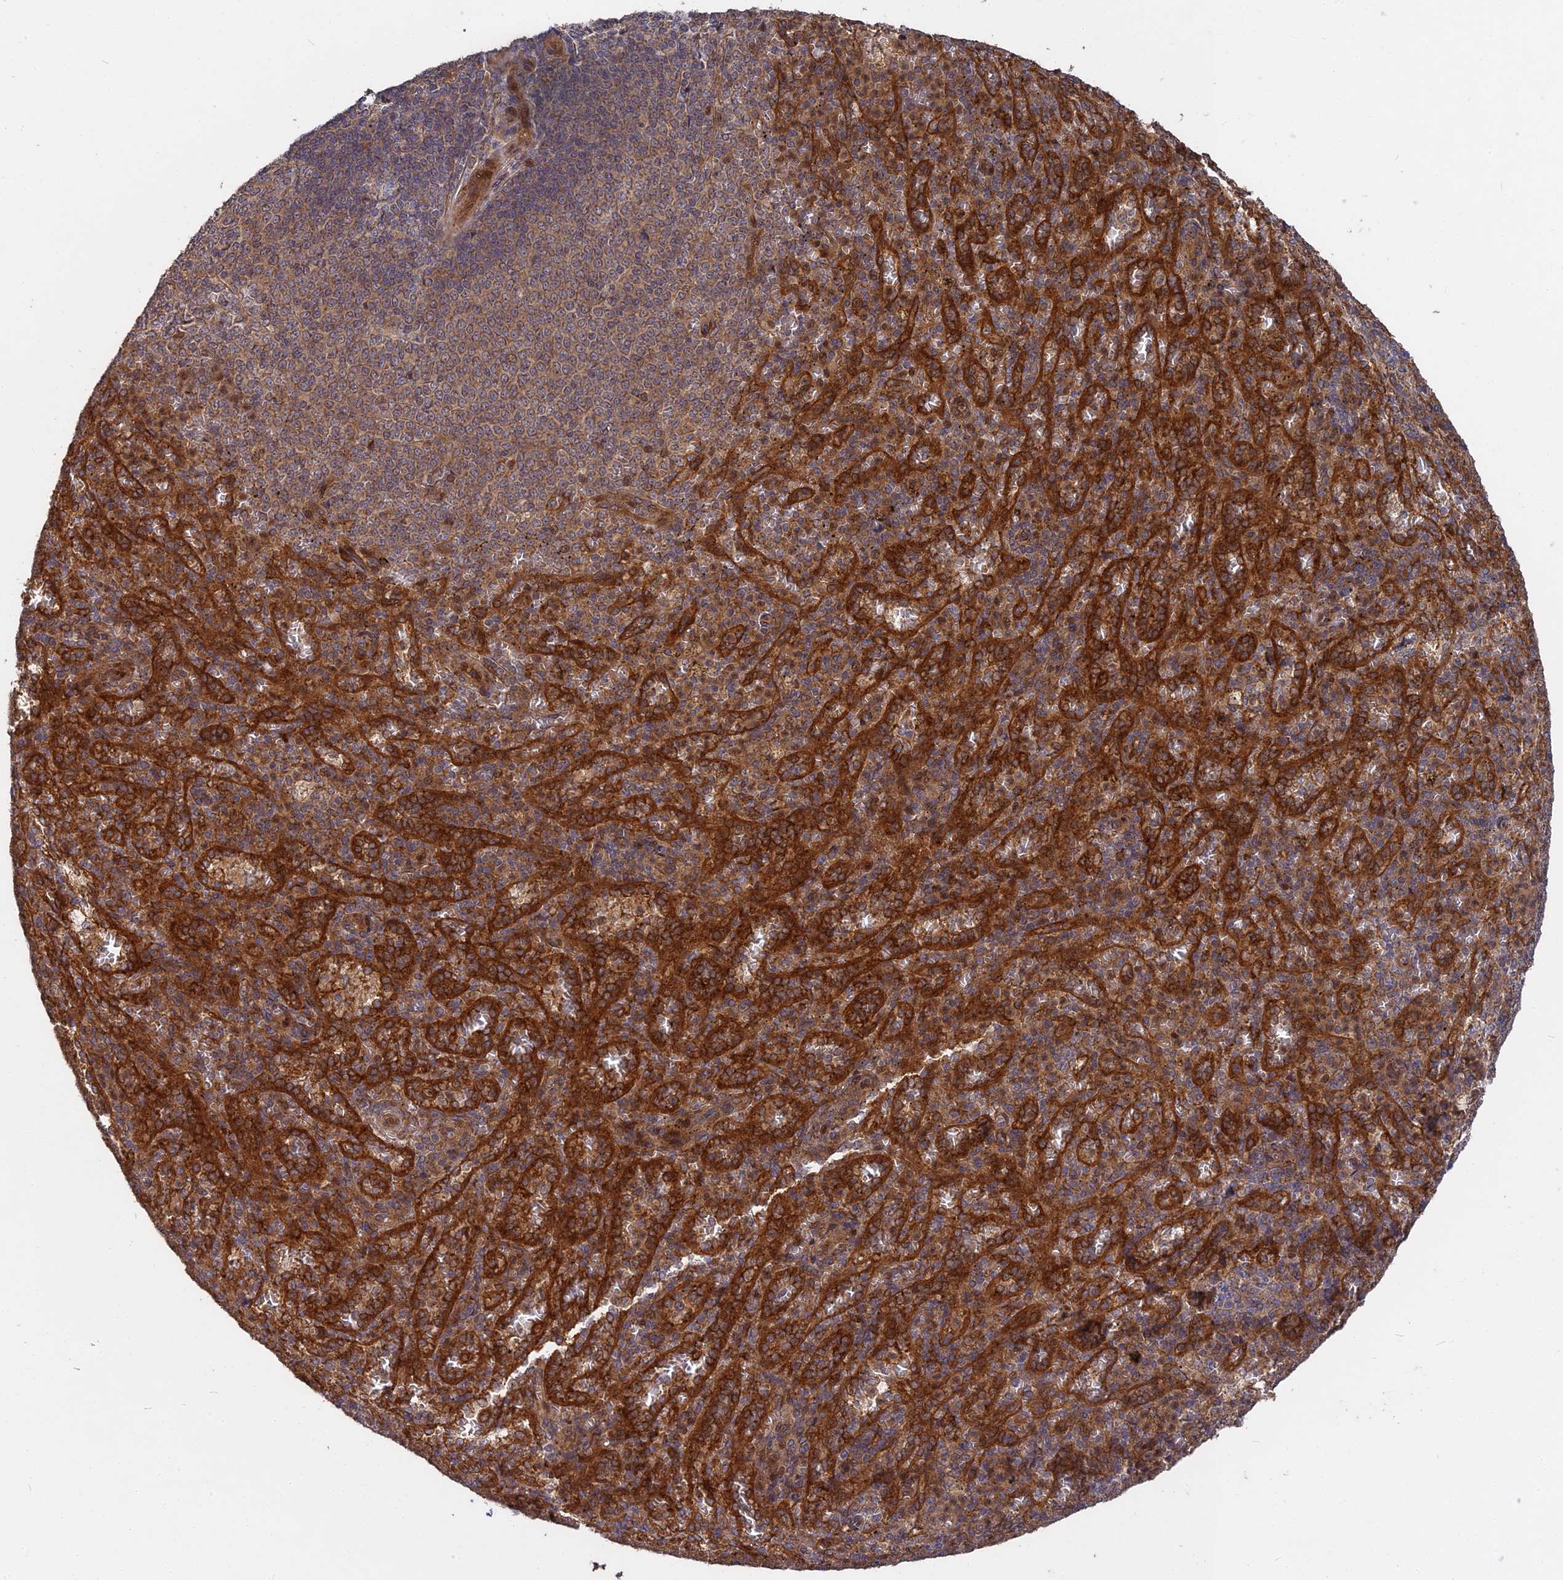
{"staining": {"intensity": "moderate", "quantity": "25%-75%", "location": "cytoplasmic/membranous"}, "tissue": "spleen", "cell_type": "Cells in red pulp", "image_type": "normal", "snomed": [{"axis": "morphology", "description": "Normal tissue, NOS"}, {"axis": "topography", "description": "Spleen"}], "caption": "Immunohistochemistry staining of unremarkable spleen, which shows medium levels of moderate cytoplasmic/membranous expression in approximately 25%-75% of cells in red pulp indicating moderate cytoplasmic/membranous protein staining. The staining was performed using DAB (brown) for protein detection and nuclei were counterstained in hematoxylin (blue).", "gene": "TMUB2", "patient": {"sex": "female", "age": 21}}